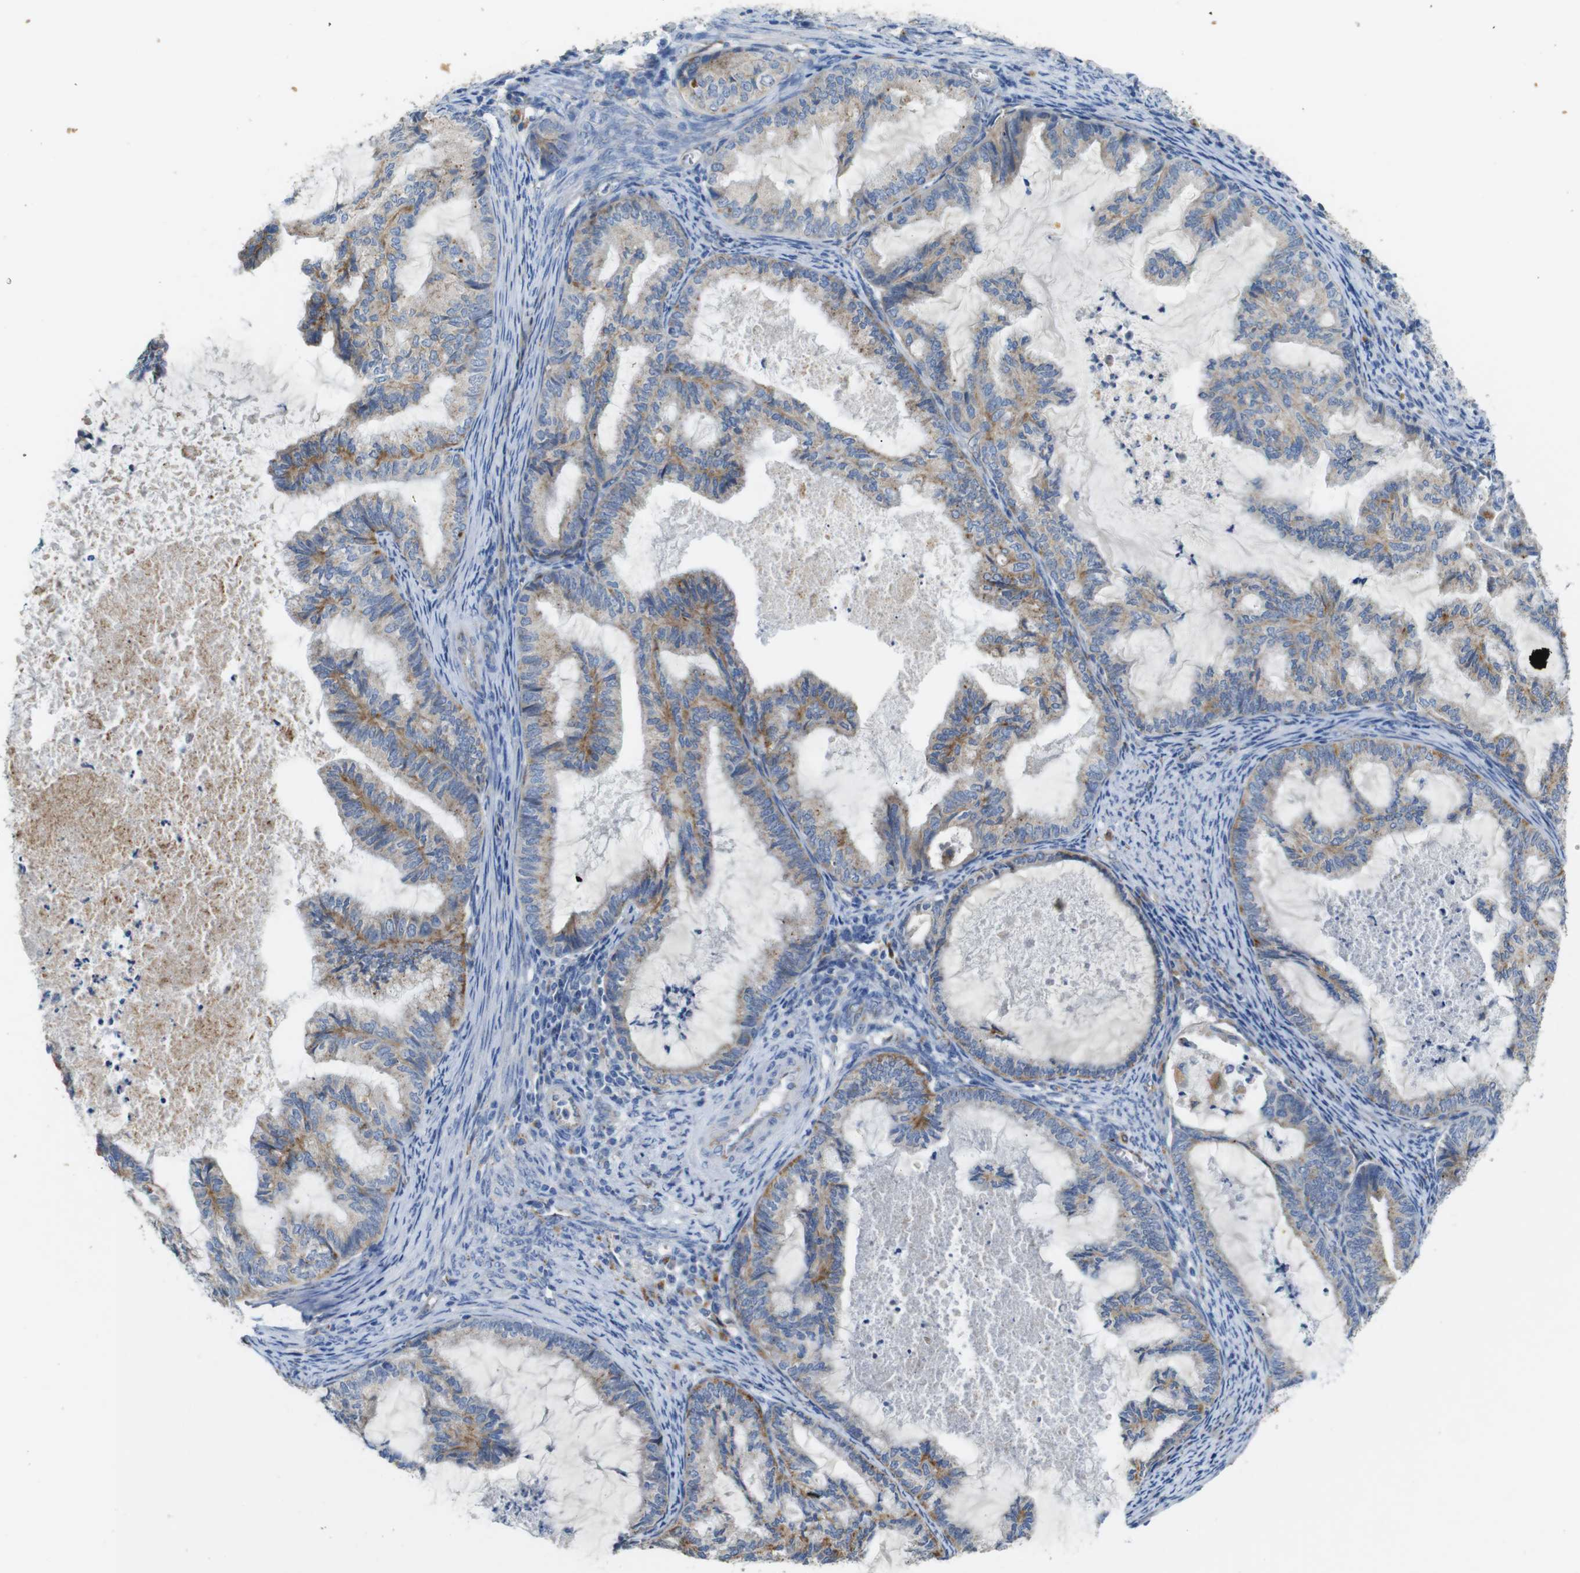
{"staining": {"intensity": "weak", "quantity": "25%-75%", "location": "cytoplasmic/membranous"}, "tissue": "cervical cancer", "cell_type": "Tumor cells", "image_type": "cancer", "snomed": [{"axis": "morphology", "description": "Normal tissue, NOS"}, {"axis": "morphology", "description": "Adenocarcinoma, NOS"}, {"axis": "topography", "description": "Cervix"}, {"axis": "topography", "description": "Endometrium"}], "caption": "Protein expression analysis of cervical cancer shows weak cytoplasmic/membranous expression in approximately 25%-75% of tumor cells.", "gene": "NHLRC3", "patient": {"sex": "female", "age": 86}}